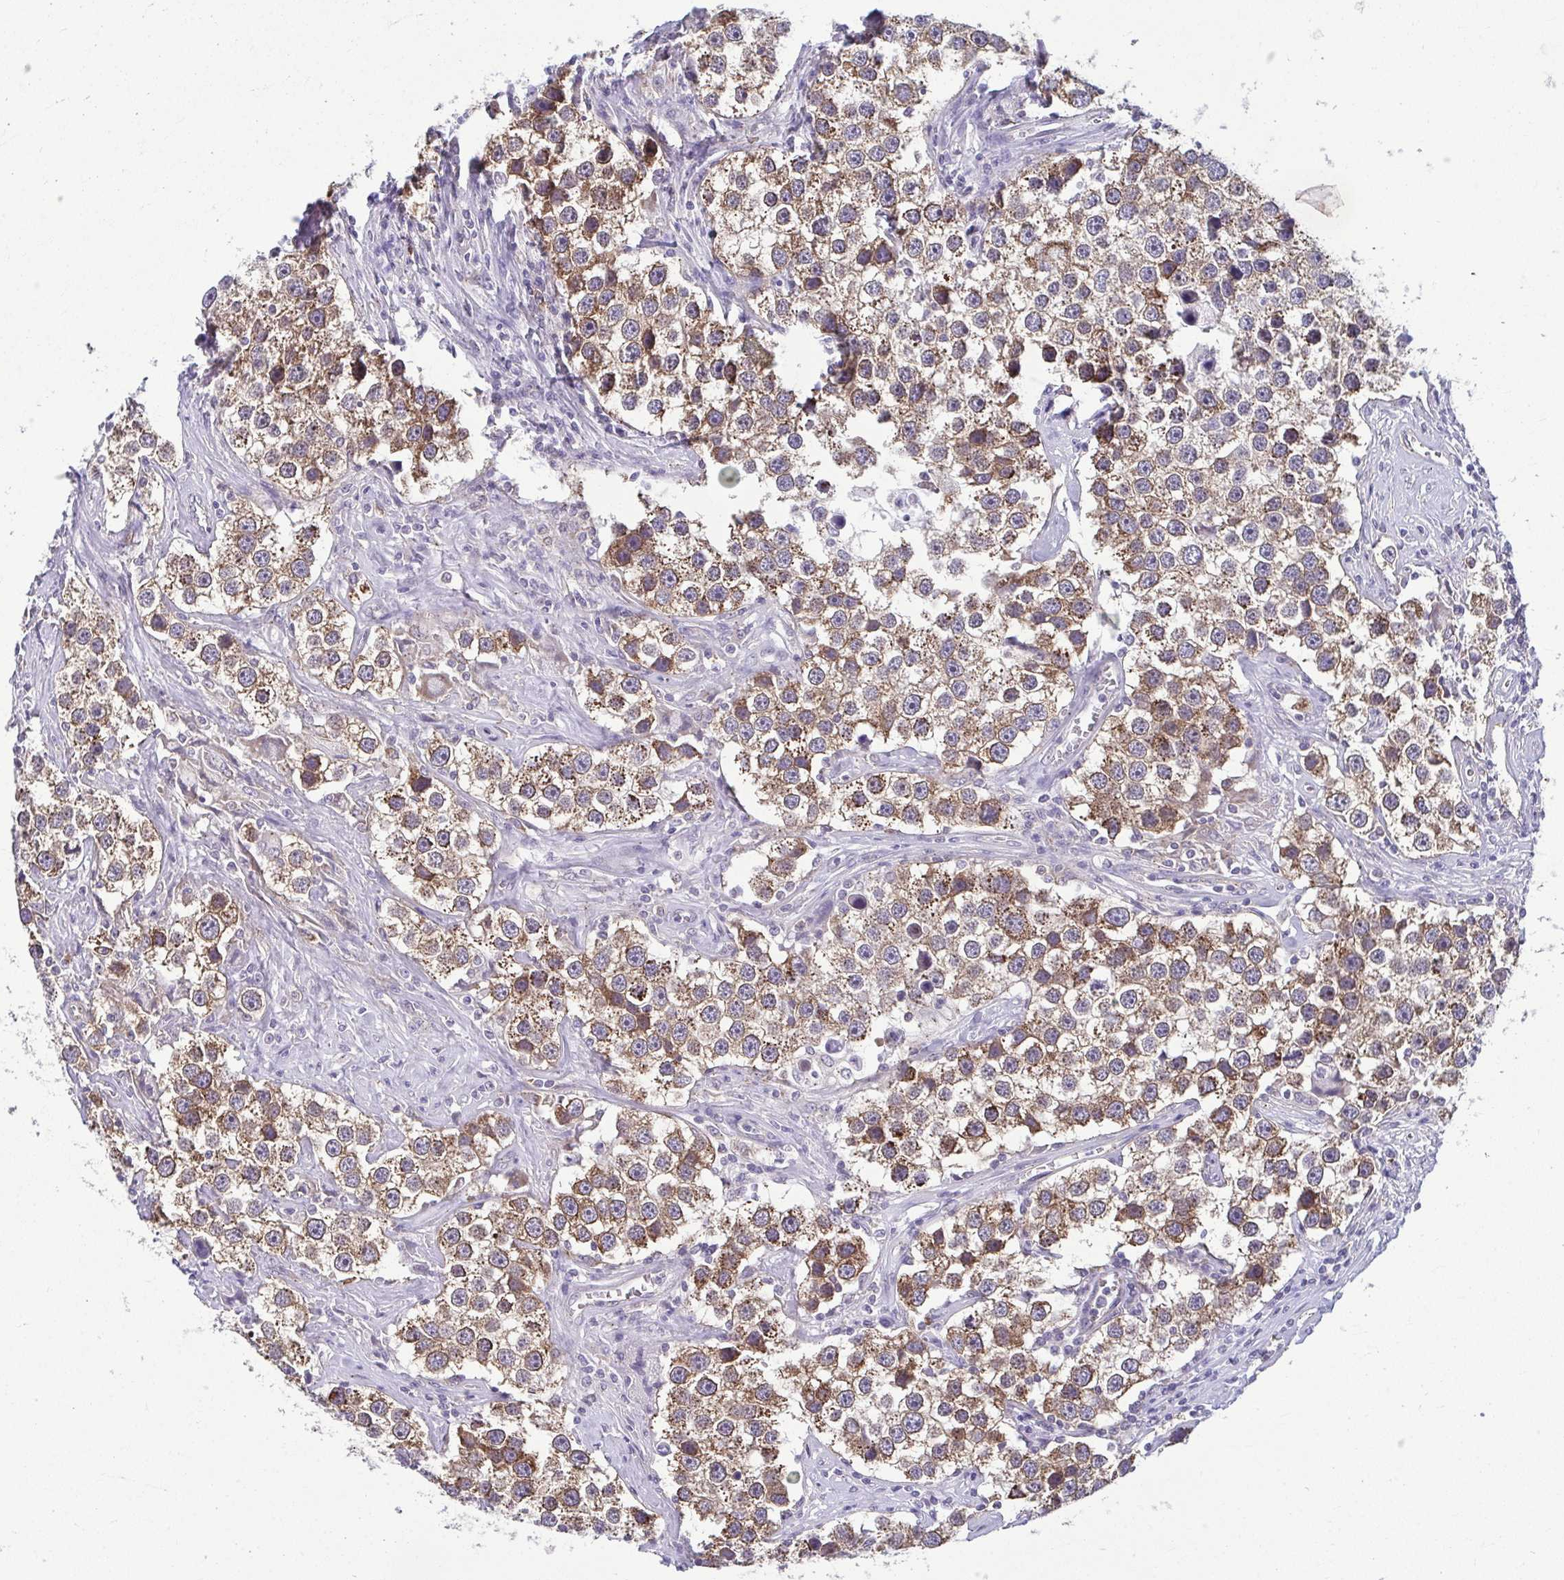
{"staining": {"intensity": "moderate", "quantity": ">75%", "location": "cytoplasmic/membranous"}, "tissue": "testis cancer", "cell_type": "Tumor cells", "image_type": "cancer", "snomed": [{"axis": "morphology", "description": "Seminoma, NOS"}, {"axis": "topography", "description": "Testis"}], "caption": "Immunohistochemical staining of testis cancer (seminoma) displays medium levels of moderate cytoplasmic/membranous protein staining in approximately >75% of tumor cells. (Brightfield microscopy of DAB IHC at high magnification).", "gene": "TMEM108", "patient": {"sex": "male", "age": 49}}